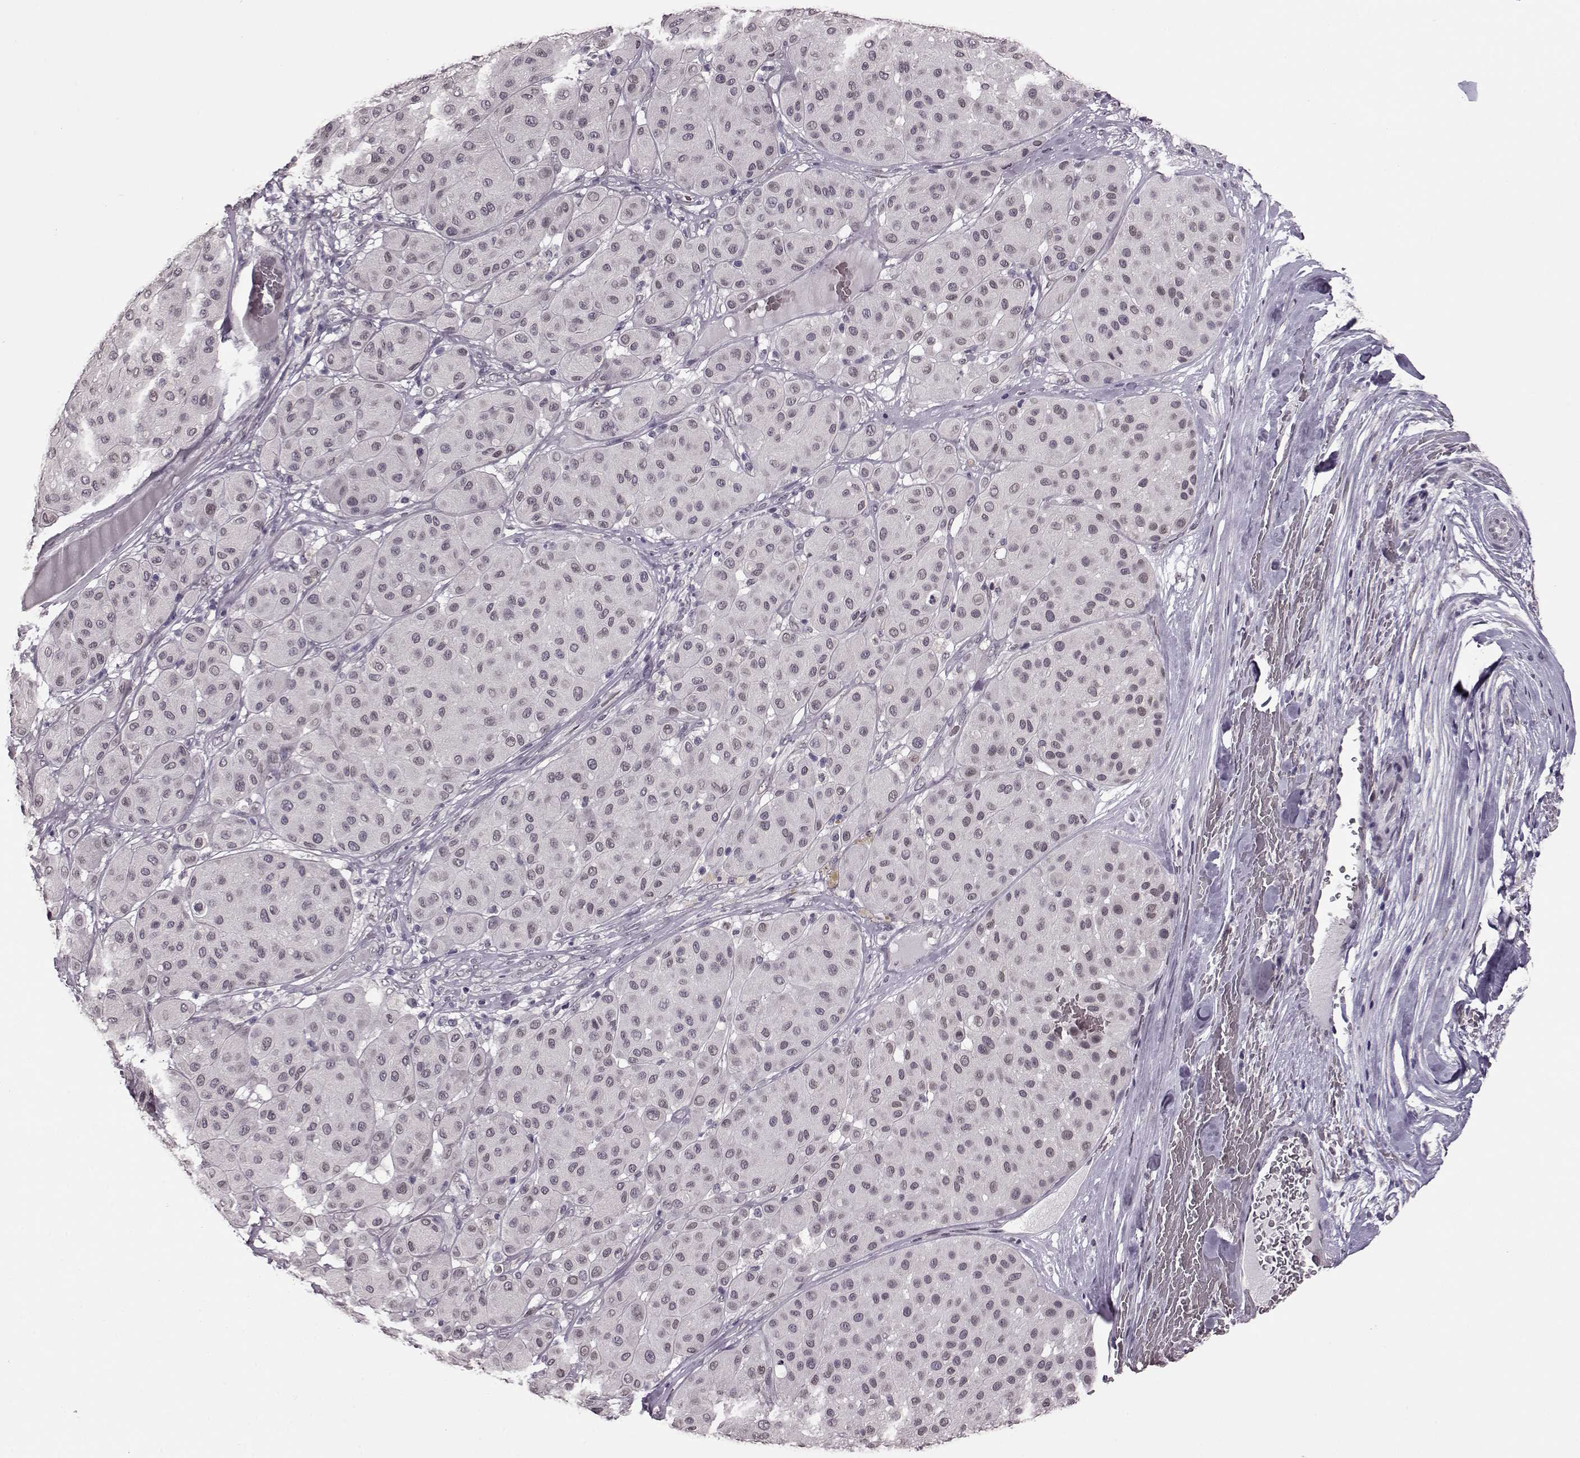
{"staining": {"intensity": "negative", "quantity": "none", "location": "none"}, "tissue": "melanoma", "cell_type": "Tumor cells", "image_type": "cancer", "snomed": [{"axis": "morphology", "description": "Malignant melanoma, Metastatic site"}, {"axis": "topography", "description": "Smooth muscle"}], "caption": "This histopathology image is of melanoma stained with immunohistochemistry to label a protein in brown with the nuclei are counter-stained blue. There is no staining in tumor cells. Brightfield microscopy of immunohistochemistry stained with DAB (brown) and hematoxylin (blue), captured at high magnification.", "gene": "STX1B", "patient": {"sex": "male", "age": 41}}